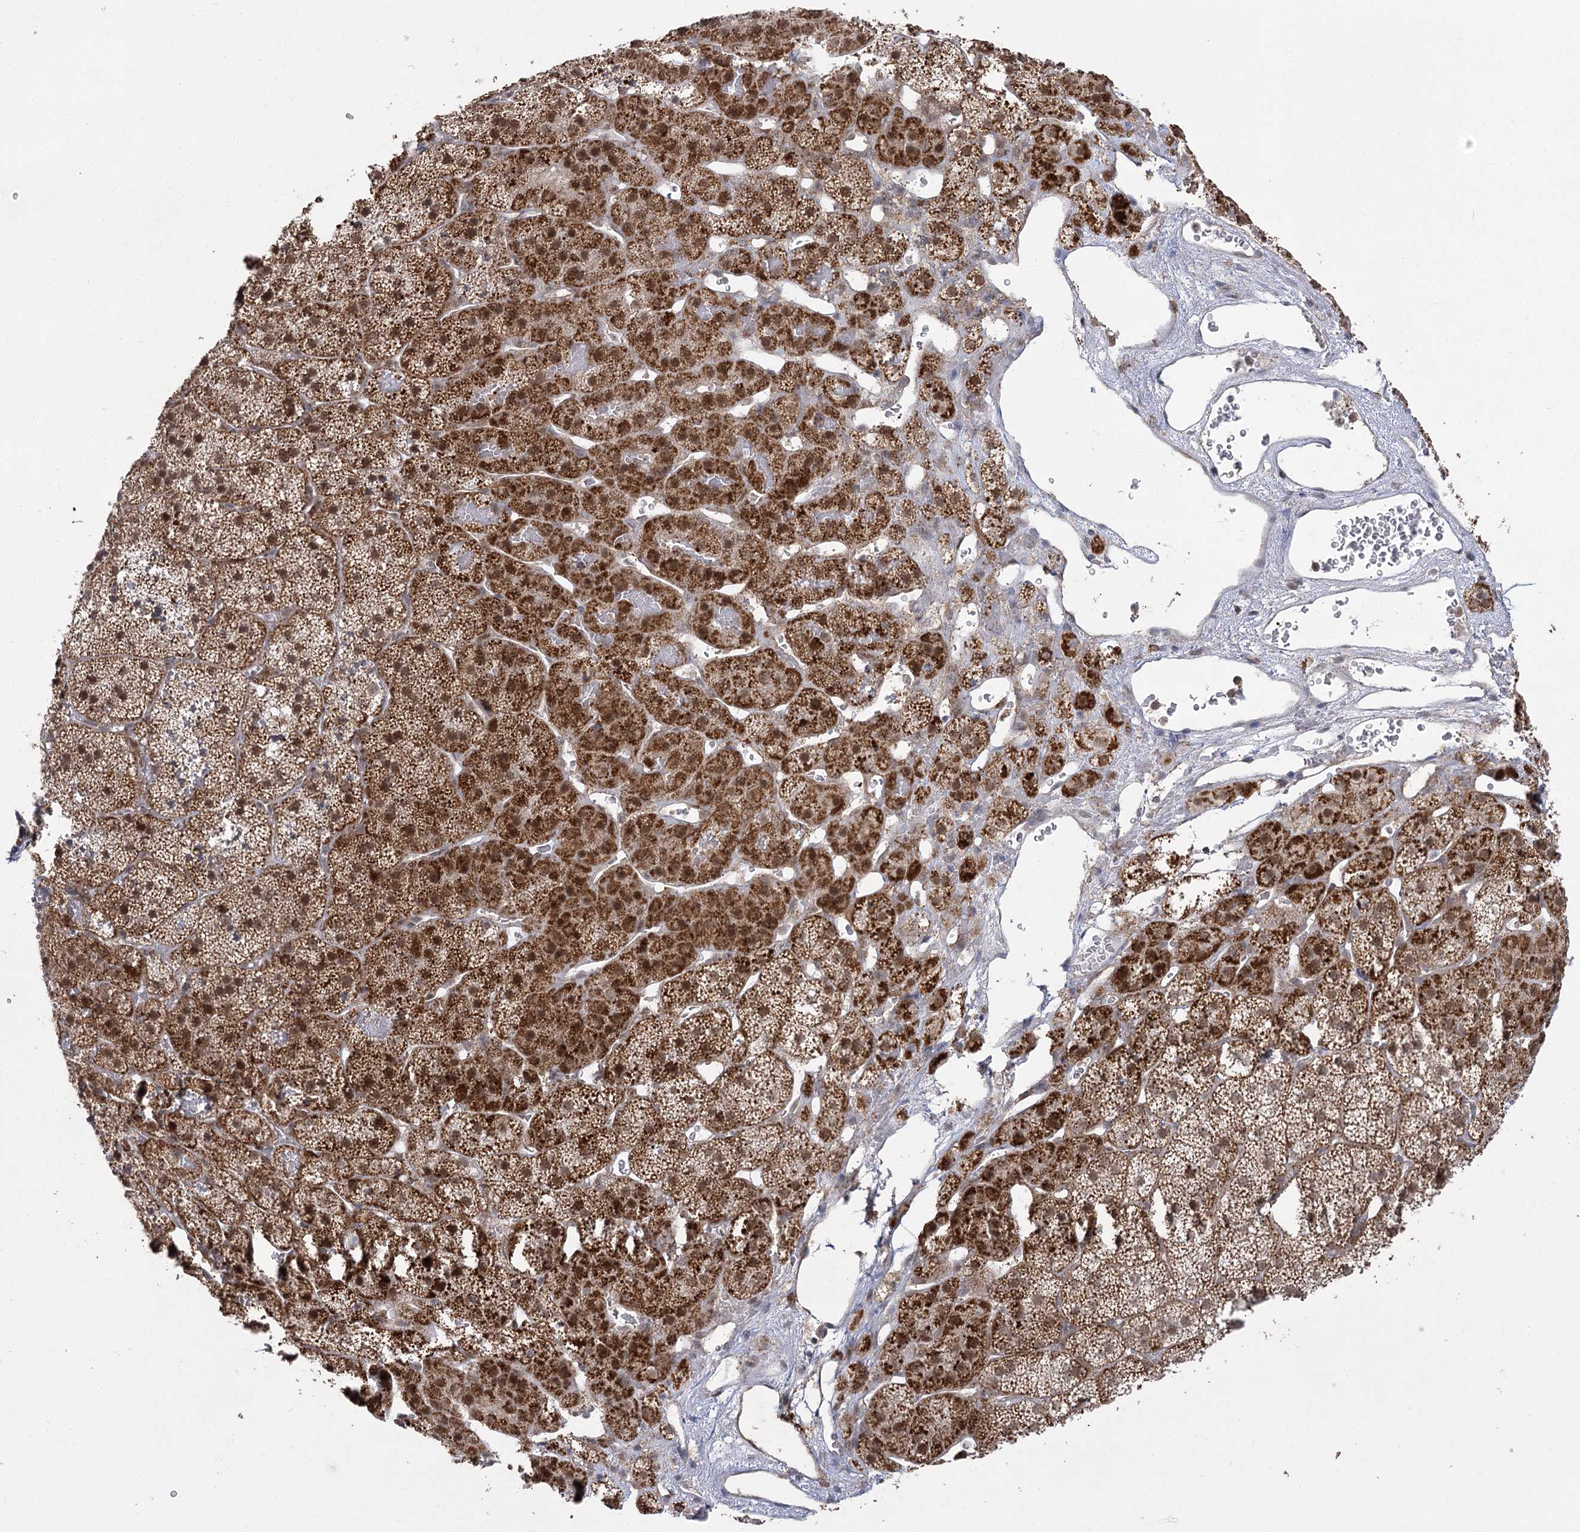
{"staining": {"intensity": "strong", "quantity": "25%-75%", "location": "cytoplasmic/membranous,nuclear"}, "tissue": "adrenal gland", "cell_type": "Glandular cells", "image_type": "normal", "snomed": [{"axis": "morphology", "description": "Normal tissue, NOS"}, {"axis": "topography", "description": "Adrenal gland"}], "caption": "Immunohistochemistry (IHC) staining of normal adrenal gland, which displays high levels of strong cytoplasmic/membranous,nuclear expression in approximately 25%-75% of glandular cells indicating strong cytoplasmic/membranous,nuclear protein expression. The staining was performed using DAB (3,3'-diaminobenzidine) (brown) for protein detection and nuclei were counterstained in hematoxylin (blue).", "gene": "SLC4A1AP", "patient": {"sex": "female", "age": 44}}